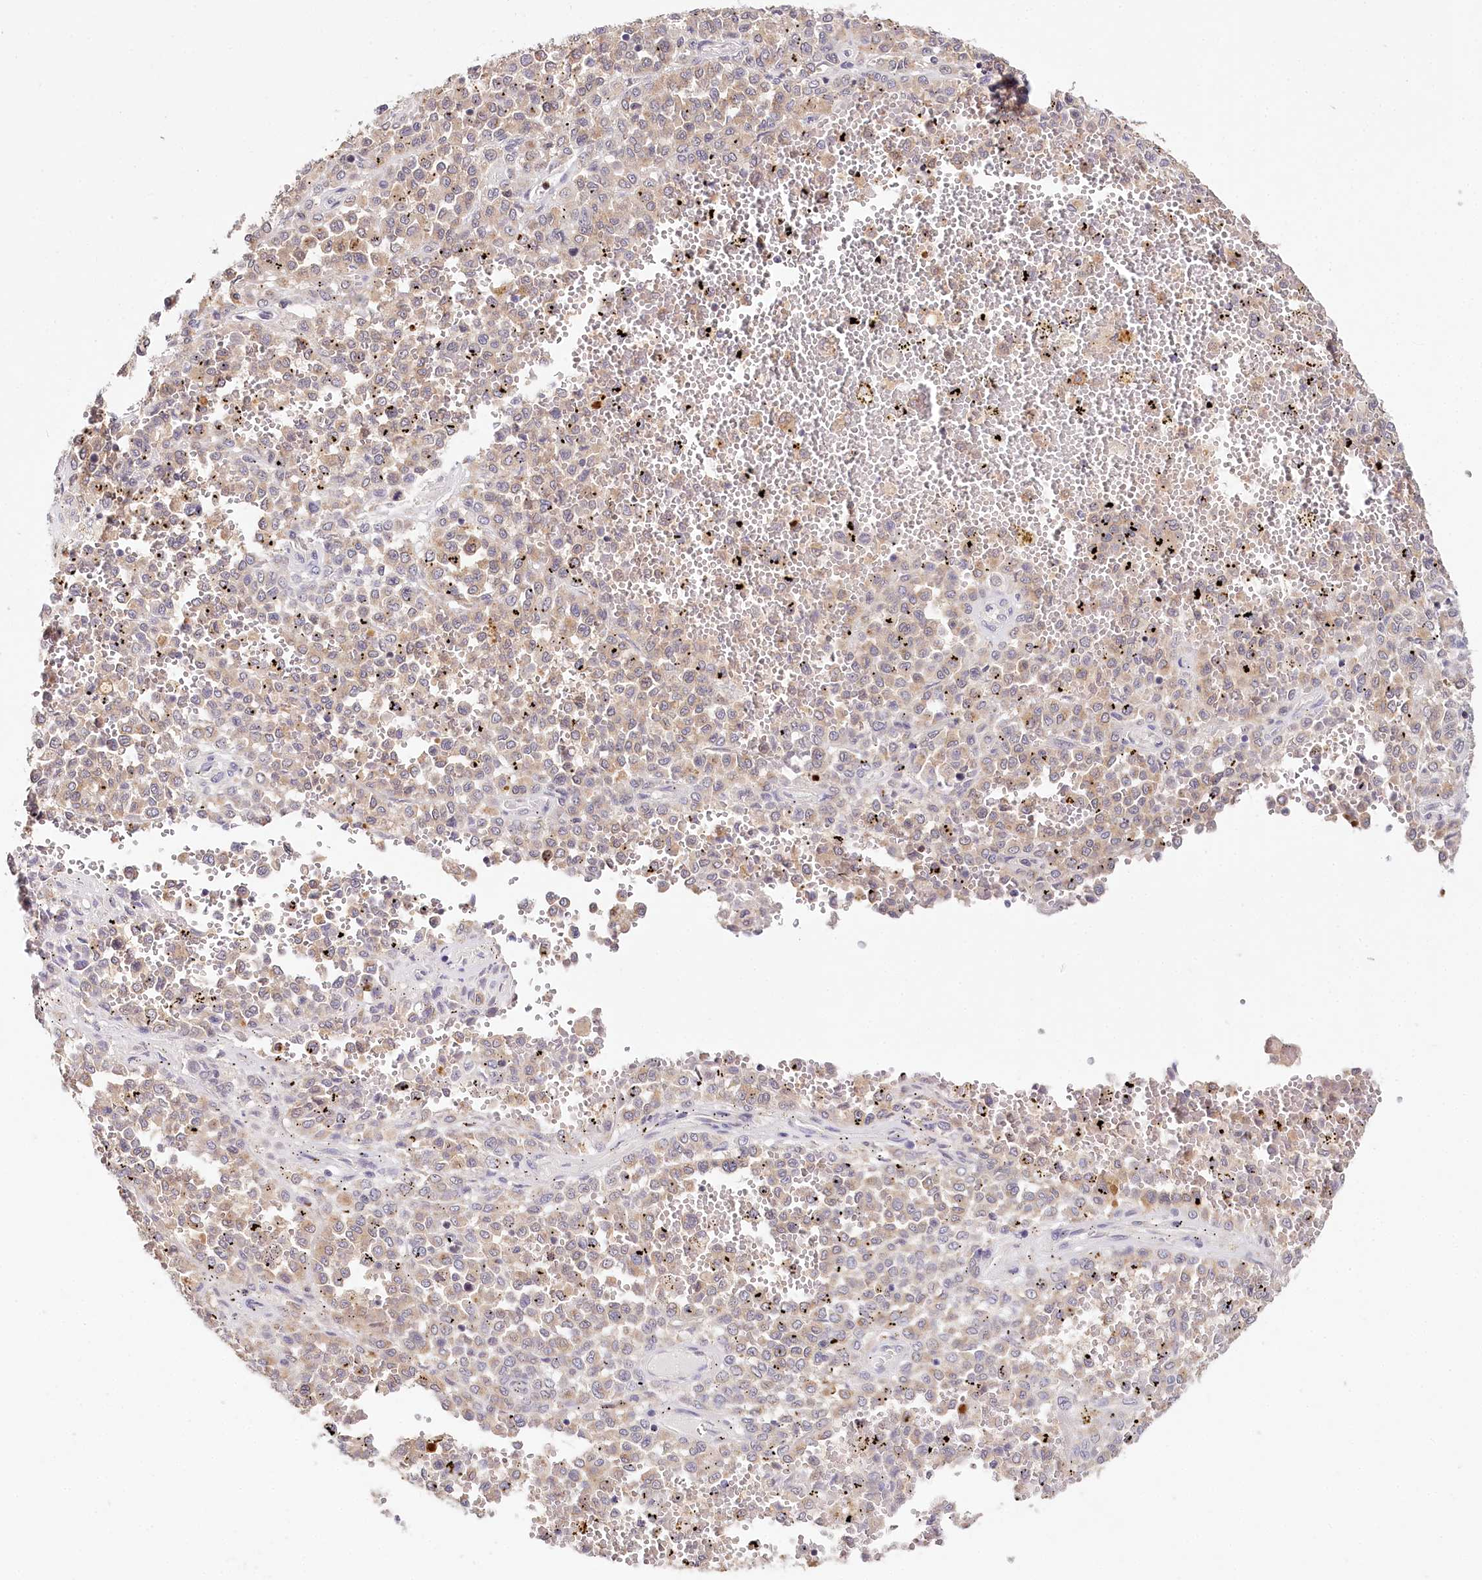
{"staining": {"intensity": "weak", "quantity": "<25%", "location": "cytoplasmic/membranous"}, "tissue": "melanoma", "cell_type": "Tumor cells", "image_type": "cancer", "snomed": [{"axis": "morphology", "description": "Malignant melanoma, Metastatic site"}, {"axis": "topography", "description": "Pancreas"}], "caption": "Immunohistochemistry photomicrograph of neoplastic tissue: malignant melanoma (metastatic site) stained with DAB displays no significant protein expression in tumor cells.", "gene": "DAPK1", "patient": {"sex": "female", "age": 30}}